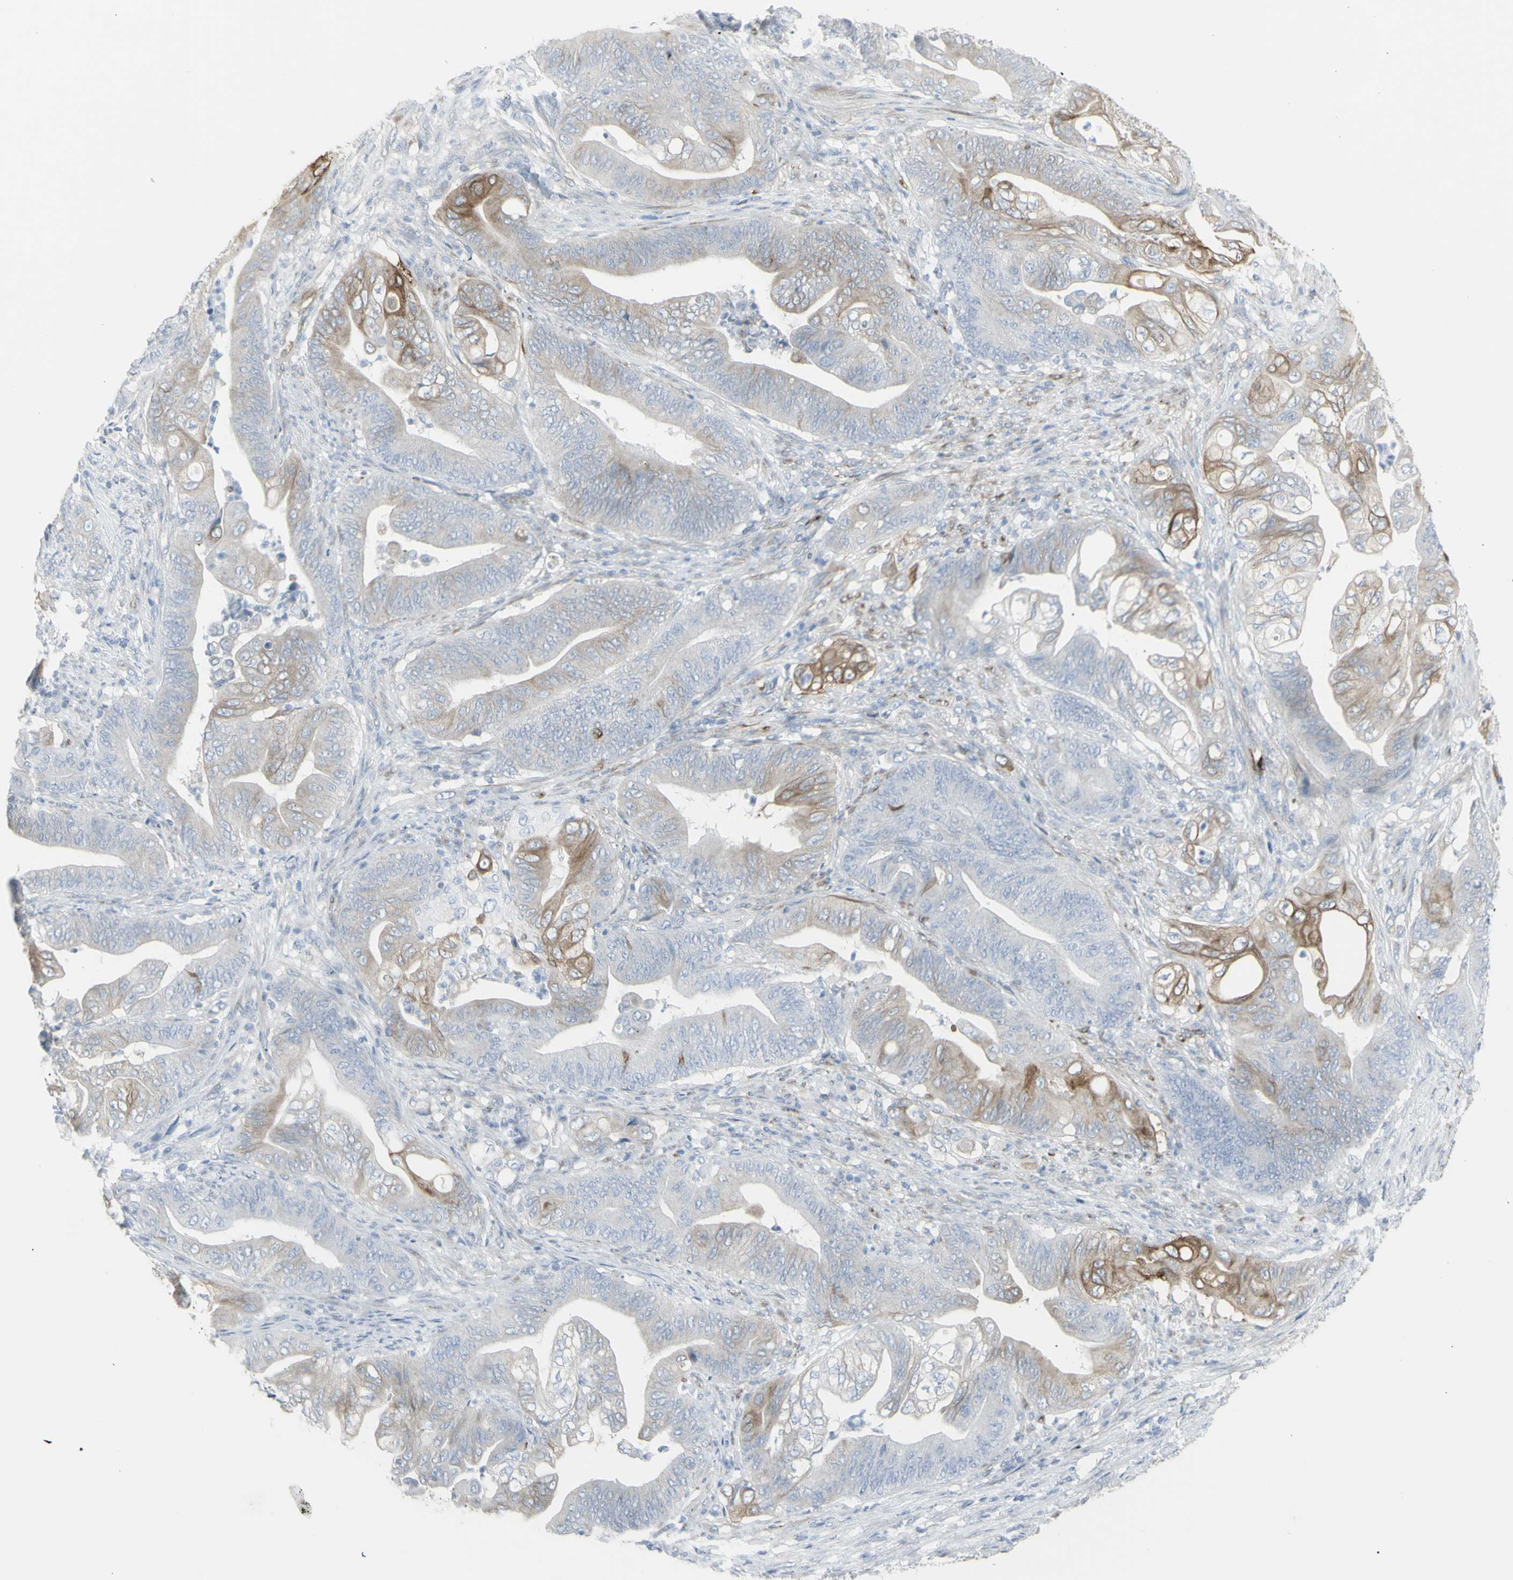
{"staining": {"intensity": "moderate", "quantity": "<25%", "location": "cytoplasmic/membranous"}, "tissue": "stomach cancer", "cell_type": "Tumor cells", "image_type": "cancer", "snomed": [{"axis": "morphology", "description": "Adenocarcinoma, NOS"}, {"axis": "topography", "description": "Stomach"}], "caption": "Immunohistochemical staining of human stomach adenocarcinoma displays low levels of moderate cytoplasmic/membranous expression in about <25% of tumor cells. The staining was performed using DAB (3,3'-diaminobenzidine), with brown indicating positive protein expression. Nuclei are stained blue with hematoxylin.", "gene": "ENSG00000198211", "patient": {"sex": "female", "age": 73}}